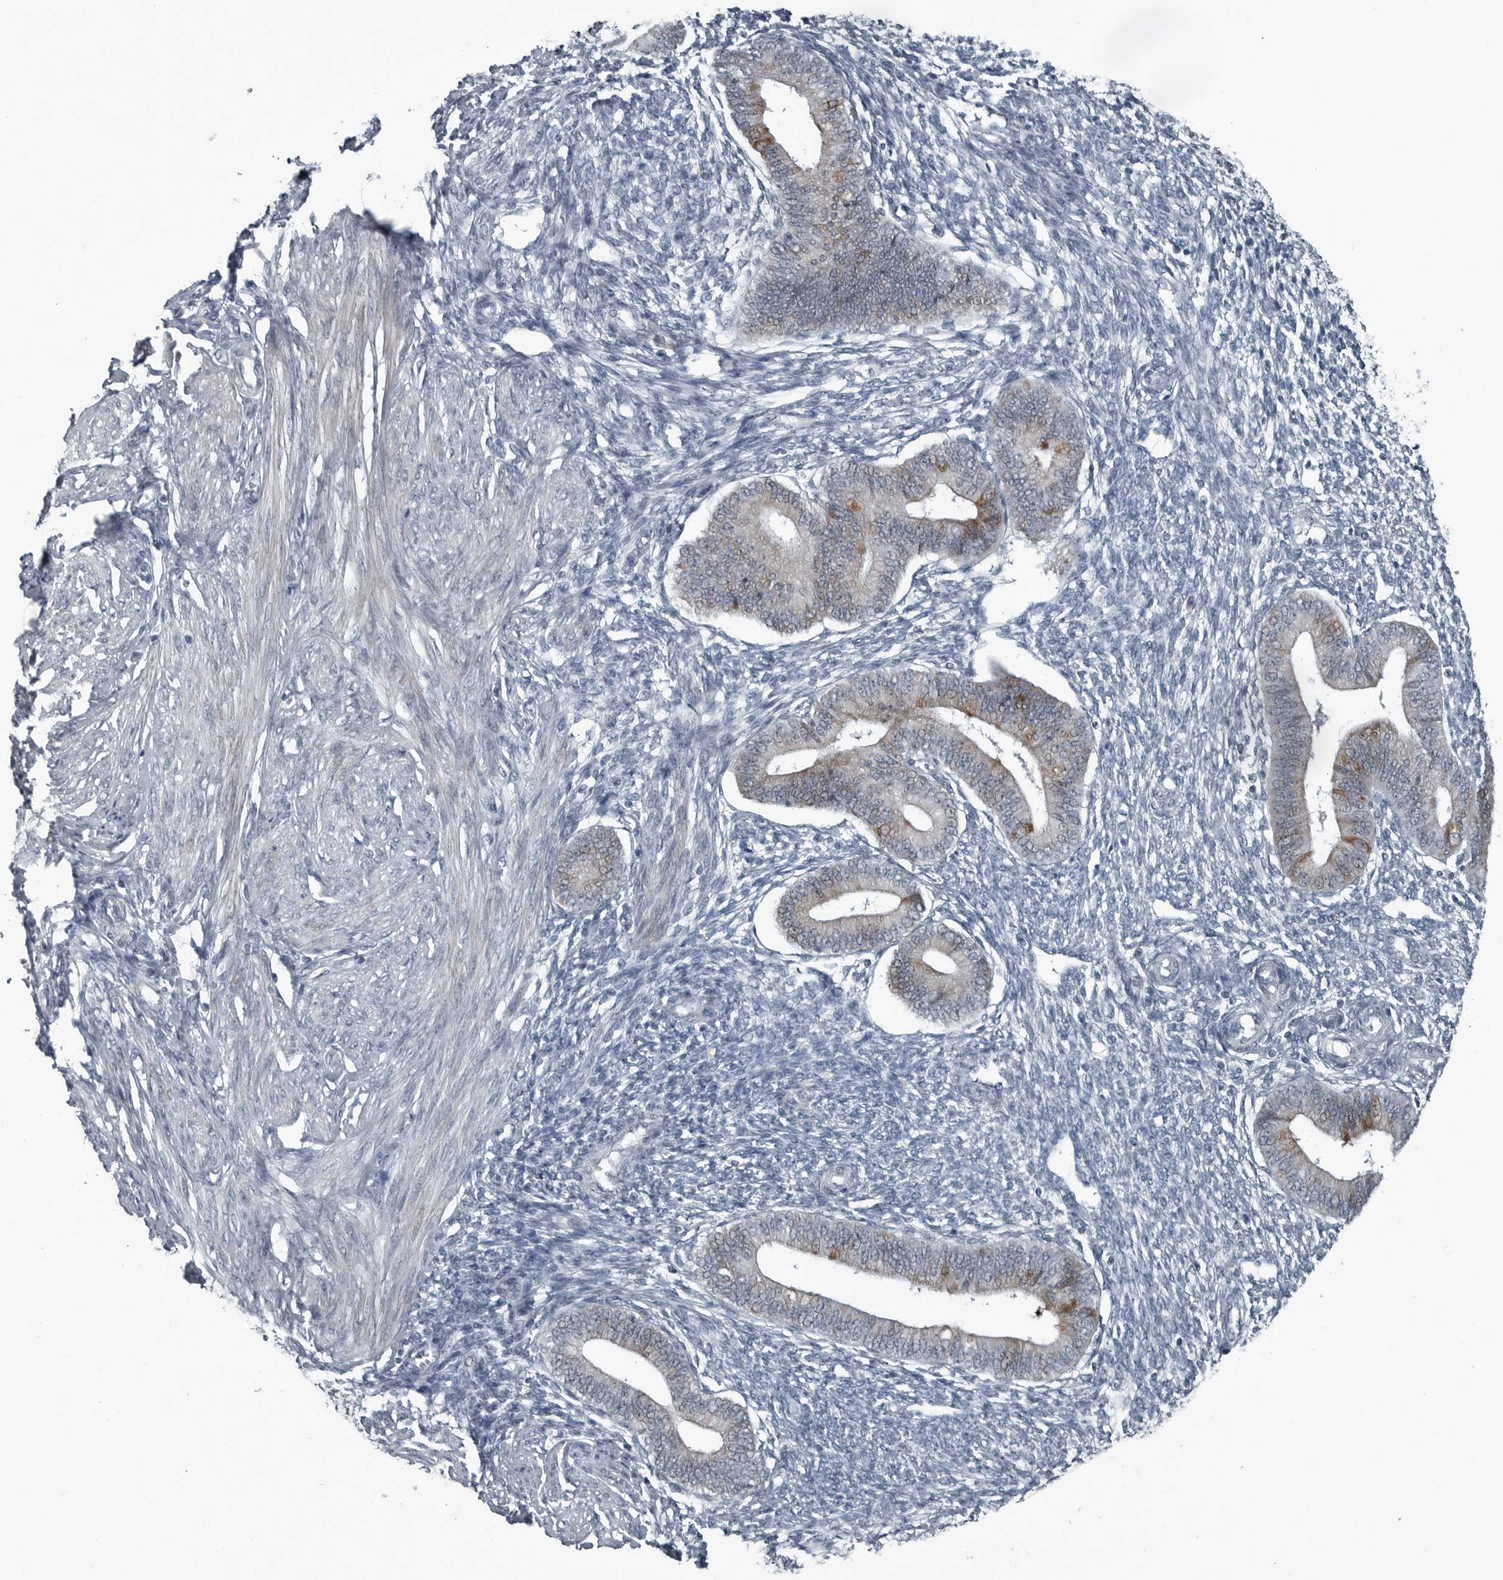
{"staining": {"intensity": "negative", "quantity": "none", "location": "none"}, "tissue": "endometrium", "cell_type": "Cells in endometrial stroma", "image_type": "normal", "snomed": [{"axis": "morphology", "description": "Normal tissue, NOS"}, {"axis": "topography", "description": "Endometrium"}], "caption": "Cells in endometrial stroma show no significant expression in unremarkable endometrium. (DAB IHC, high magnification).", "gene": "DNAAF11", "patient": {"sex": "female", "age": 46}}